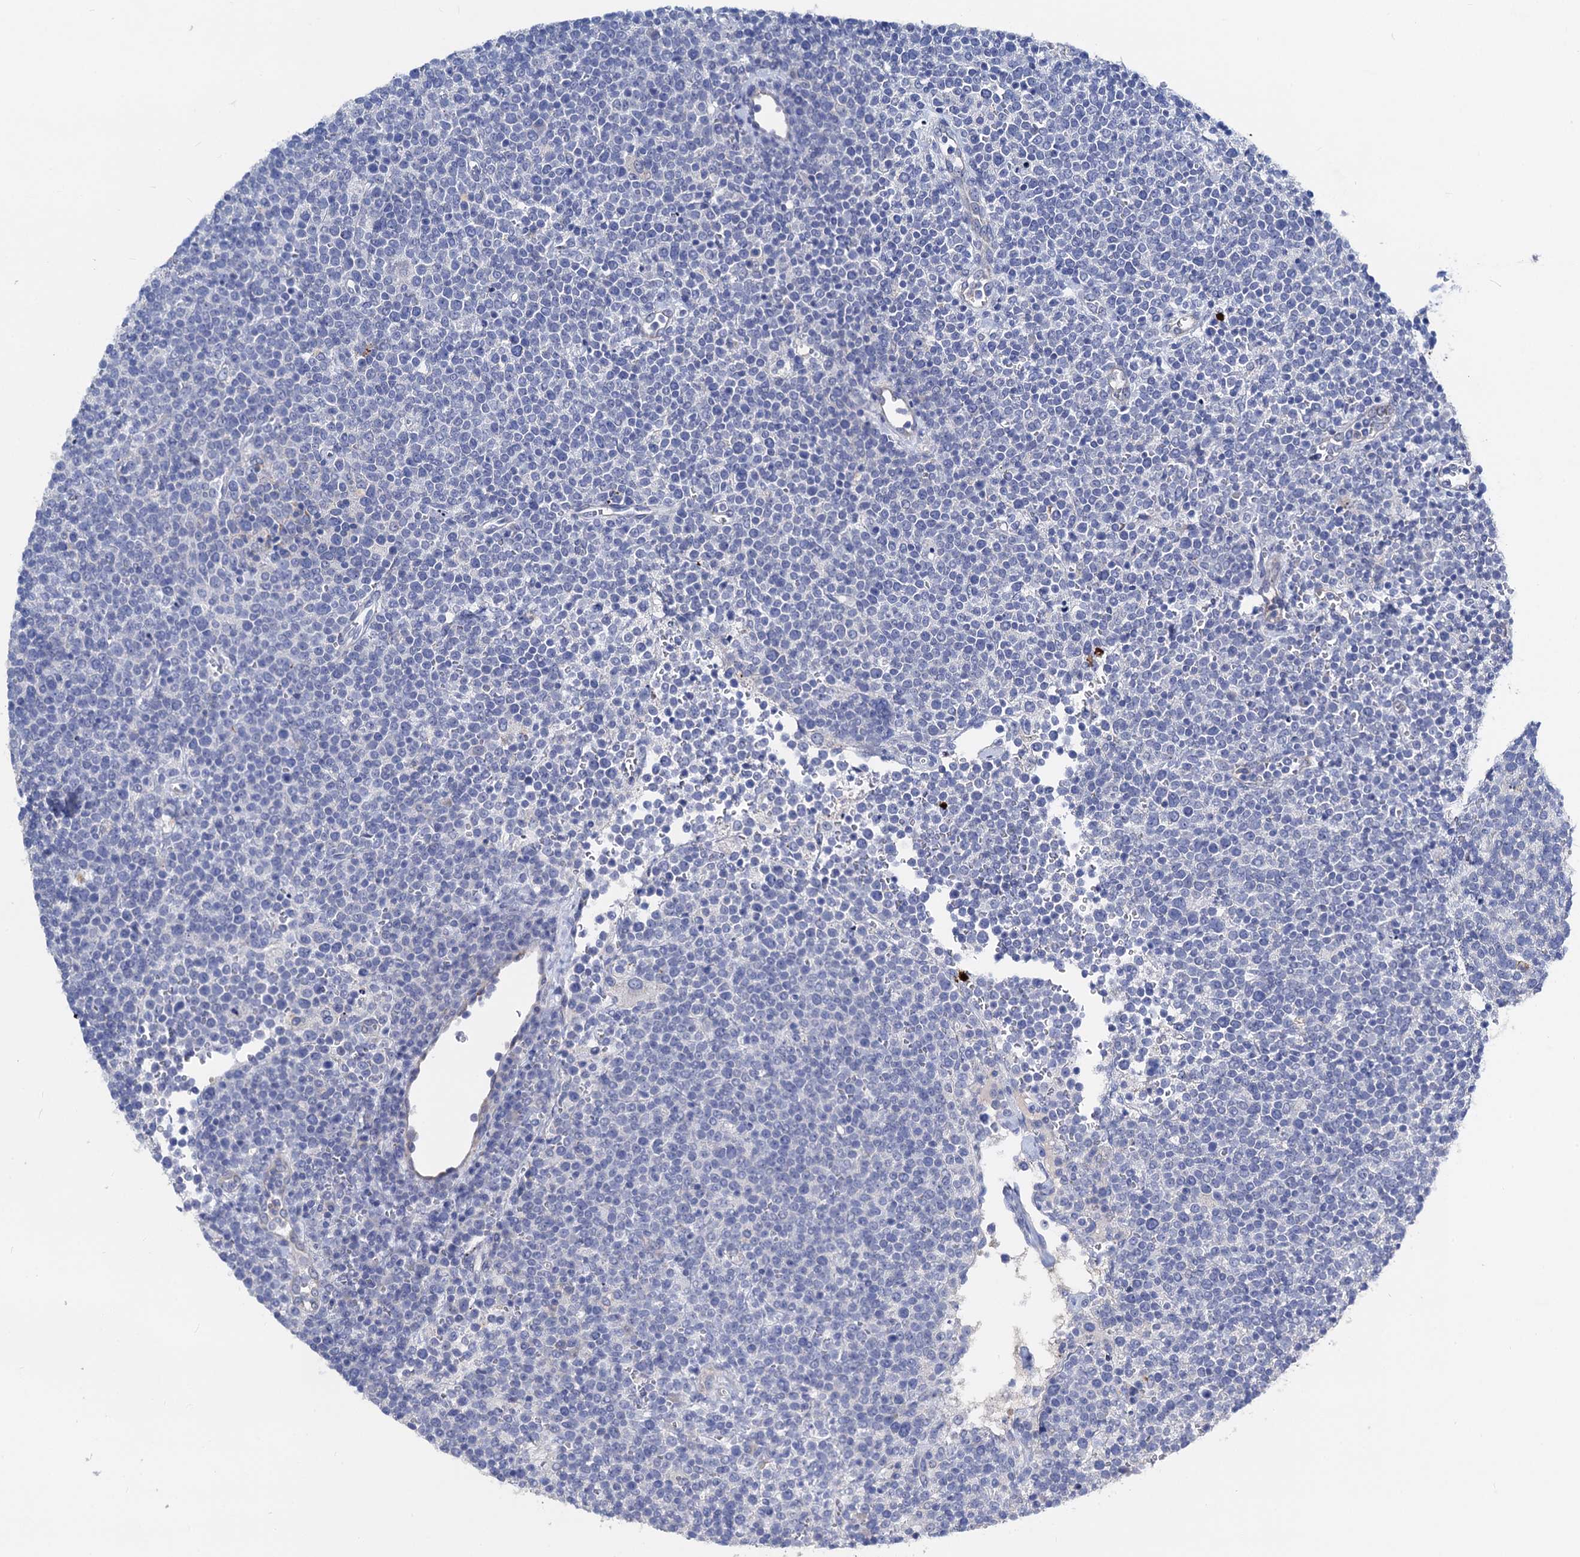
{"staining": {"intensity": "negative", "quantity": "none", "location": "none"}, "tissue": "lymphoma", "cell_type": "Tumor cells", "image_type": "cancer", "snomed": [{"axis": "morphology", "description": "Malignant lymphoma, non-Hodgkin's type, High grade"}, {"axis": "topography", "description": "Lymph node"}], "caption": "This is an IHC photomicrograph of human lymphoma. There is no positivity in tumor cells.", "gene": "FREM3", "patient": {"sex": "male", "age": 61}}